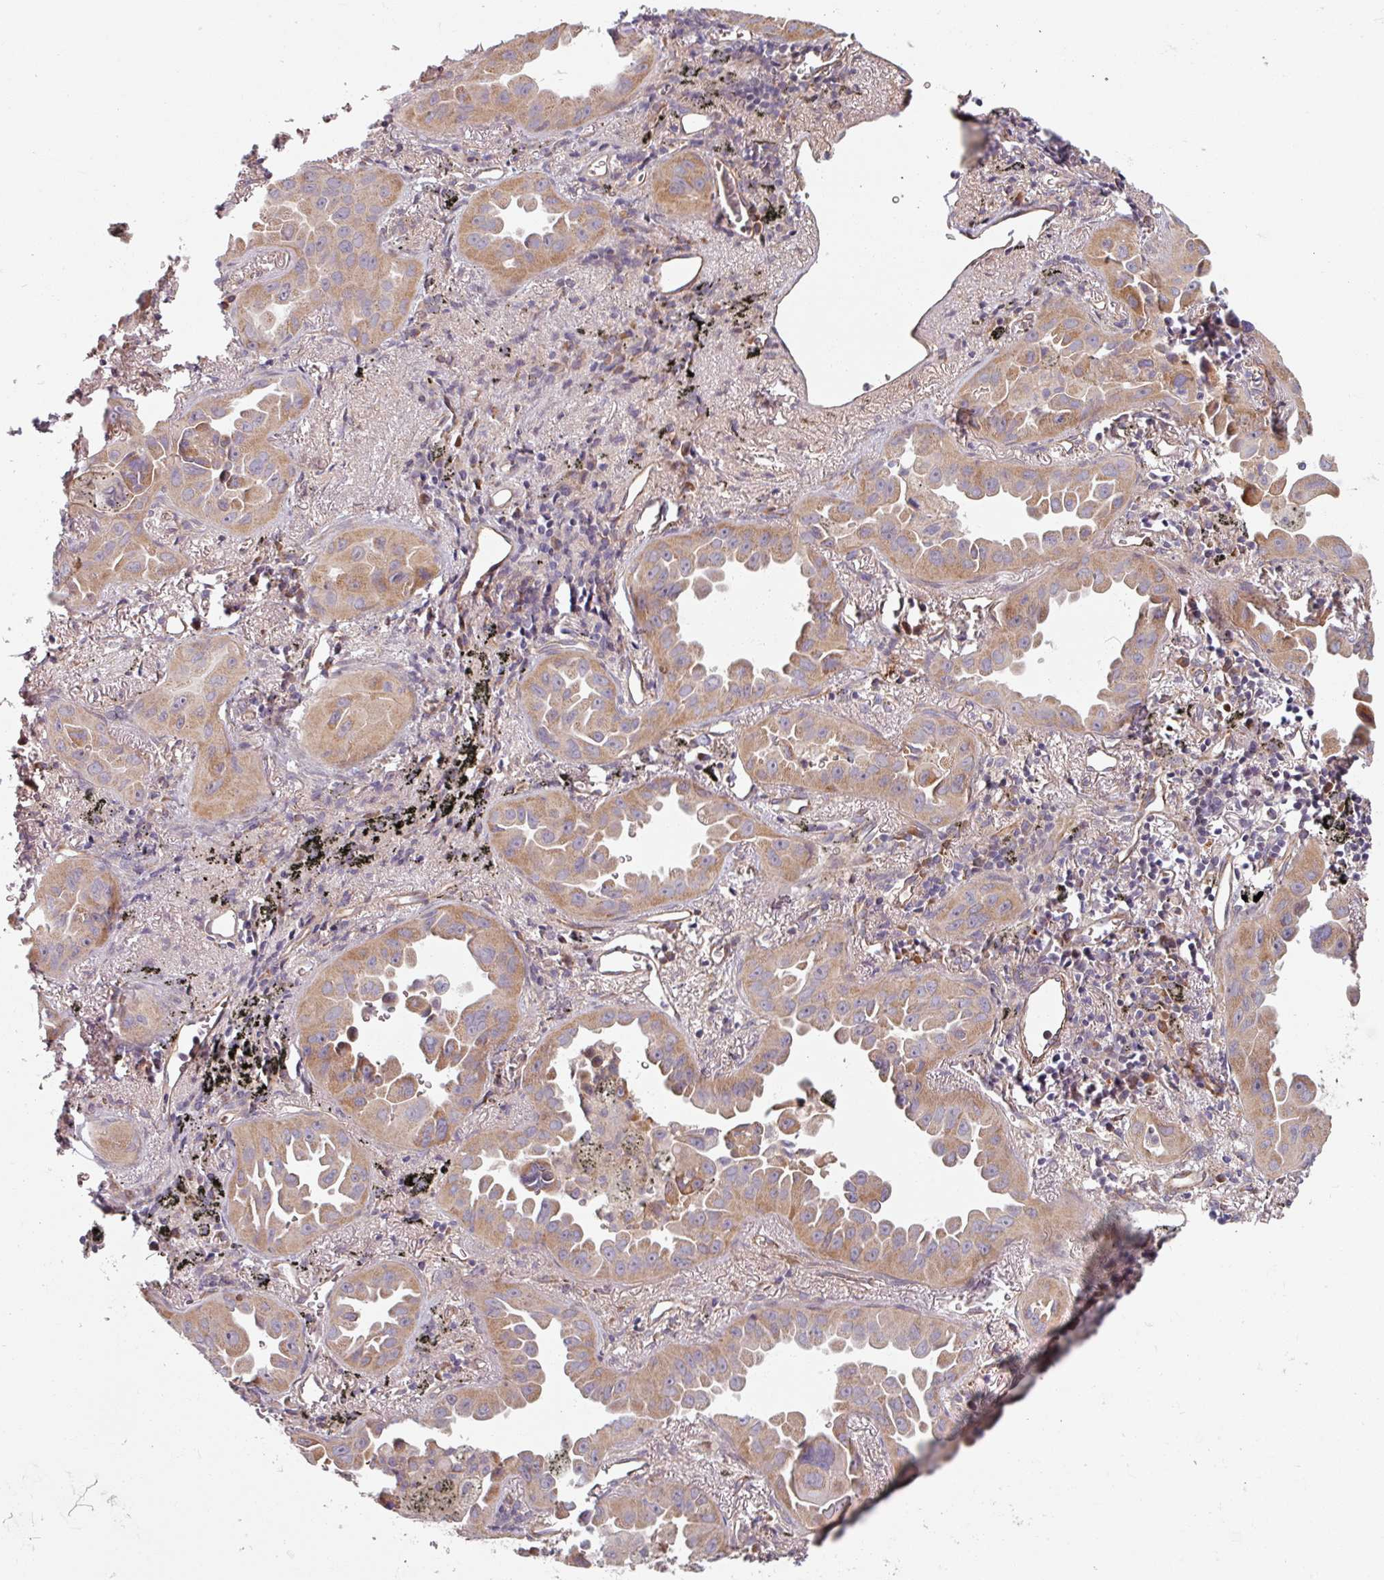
{"staining": {"intensity": "moderate", "quantity": "25%-75%", "location": "cytoplasmic/membranous"}, "tissue": "lung cancer", "cell_type": "Tumor cells", "image_type": "cancer", "snomed": [{"axis": "morphology", "description": "Adenocarcinoma, NOS"}, {"axis": "topography", "description": "Lung"}], "caption": "DAB immunohistochemical staining of lung adenocarcinoma displays moderate cytoplasmic/membranous protein positivity in about 25%-75% of tumor cells.", "gene": "C4BPB", "patient": {"sex": "male", "age": 68}}